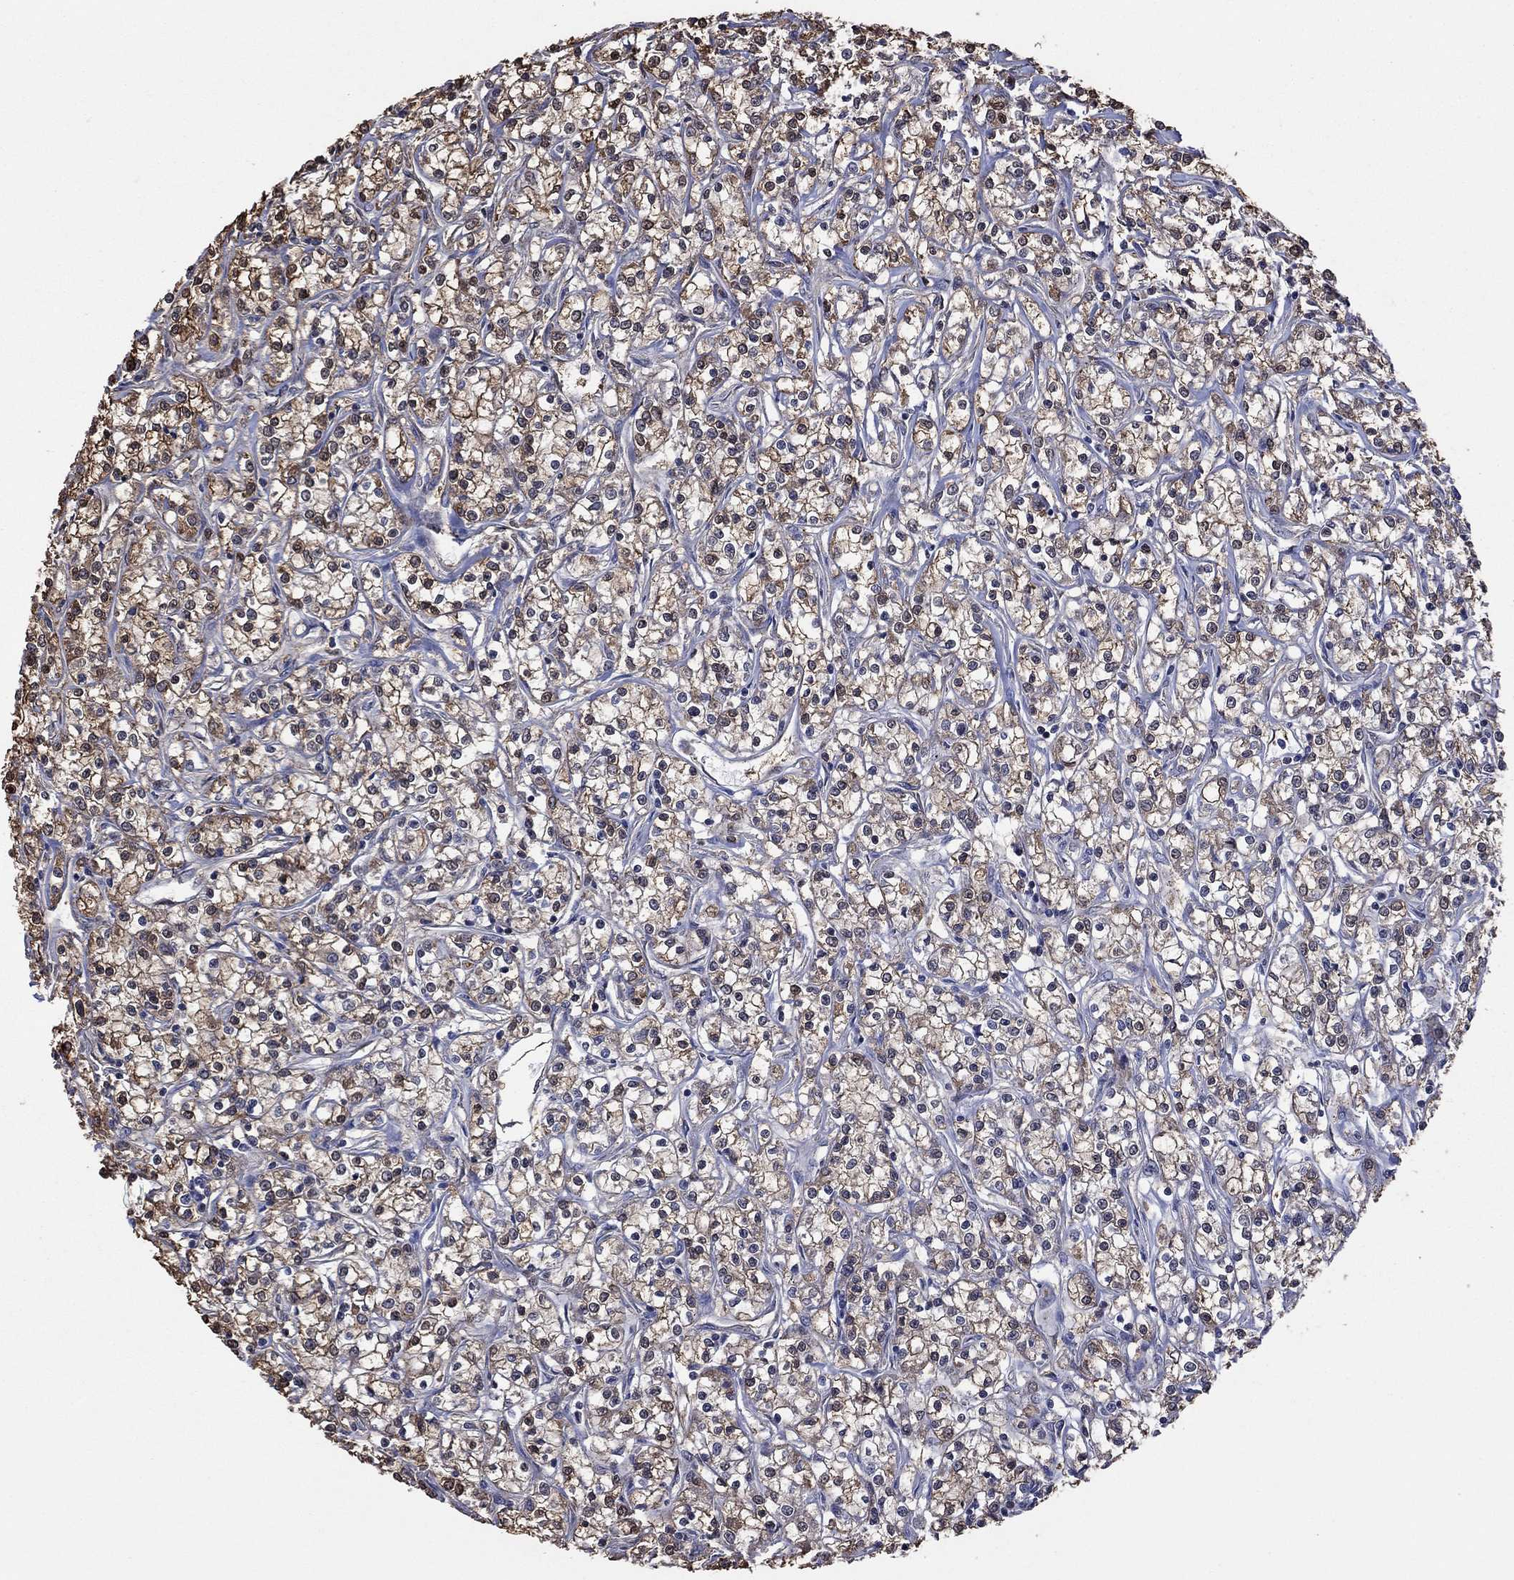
{"staining": {"intensity": "moderate", "quantity": "25%-75%", "location": "cytoplasmic/membranous"}, "tissue": "renal cancer", "cell_type": "Tumor cells", "image_type": "cancer", "snomed": [{"axis": "morphology", "description": "Adenocarcinoma, NOS"}, {"axis": "topography", "description": "Kidney"}], "caption": "Moderate cytoplasmic/membranous expression is identified in about 25%-75% of tumor cells in renal cancer (adenocarcinoma).", "gene": "RNF114", "patient": {"sex": "female", "age": 59}}